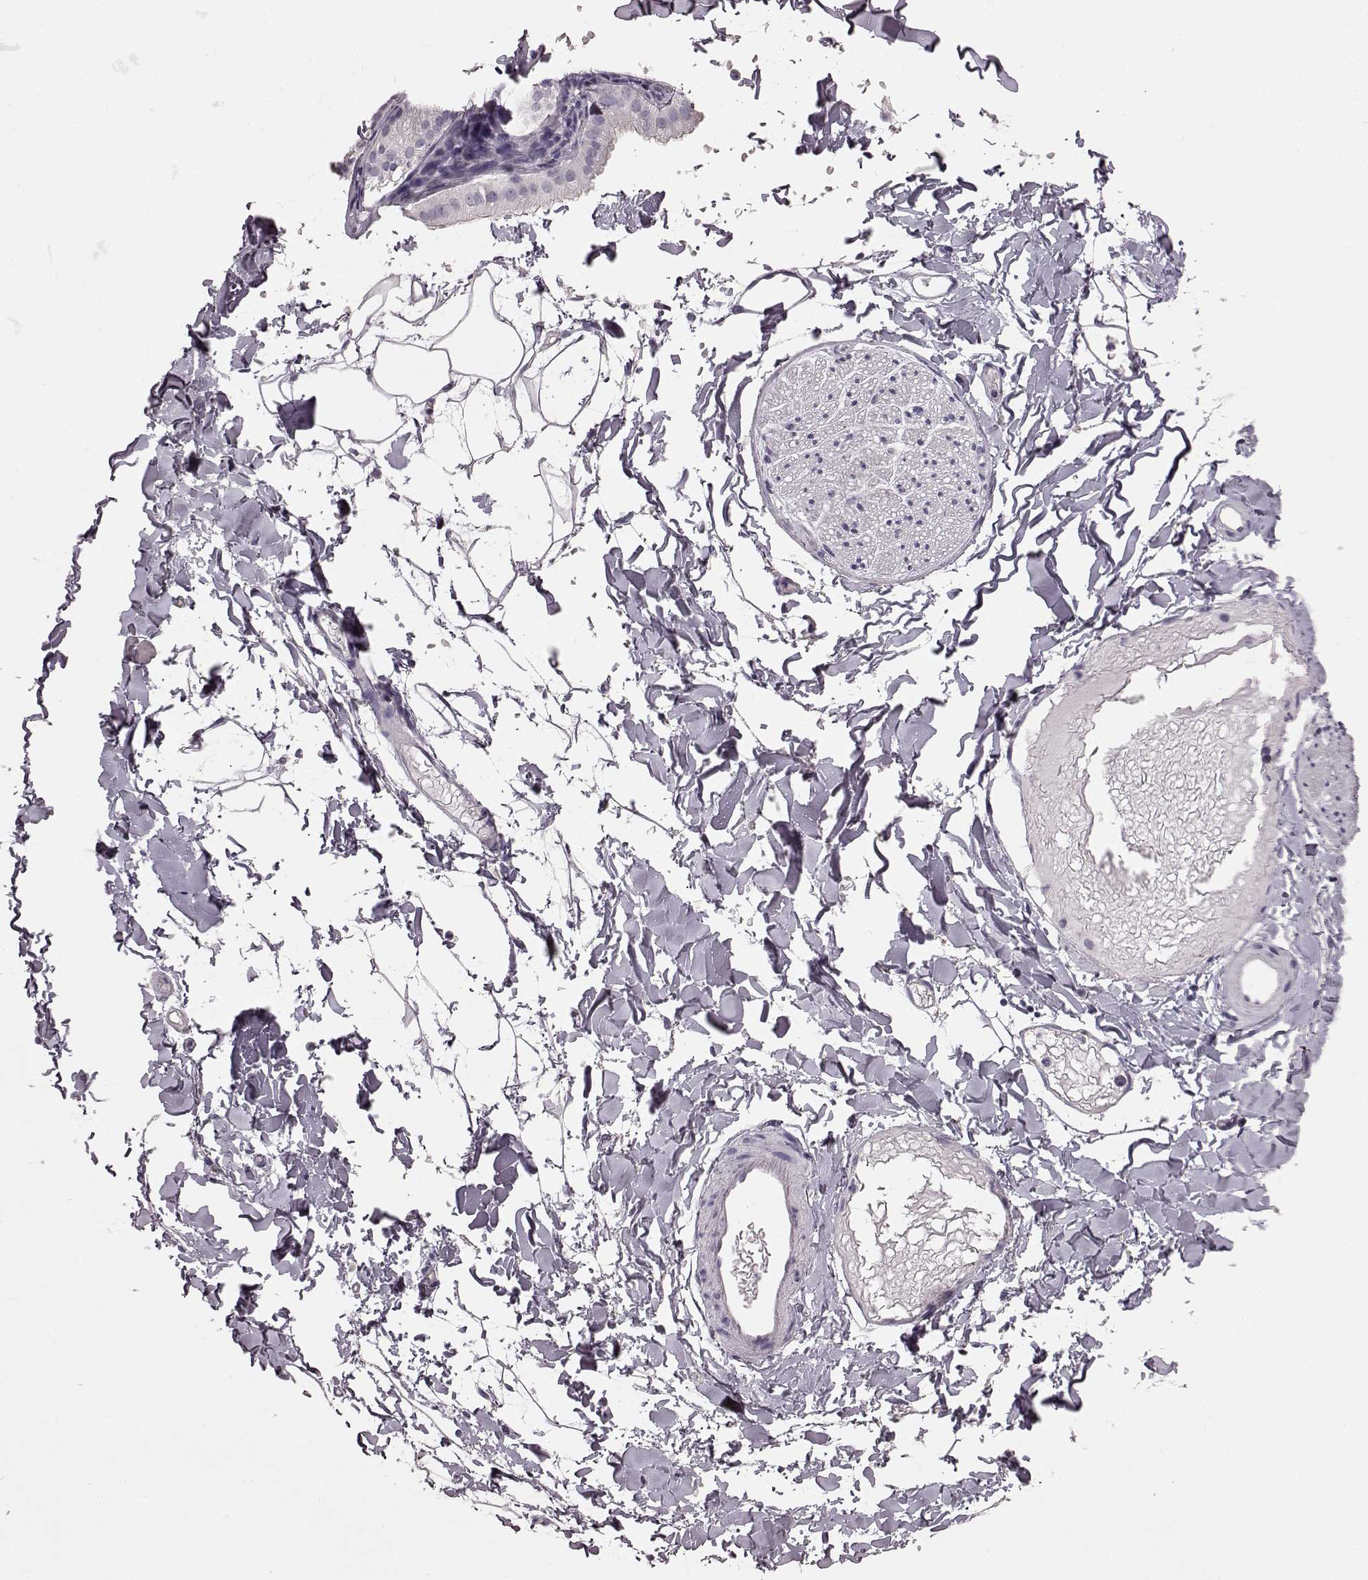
{"staining": {"intensity": "negative", "quantity": "none", "location": "none"}, "tissue": "adipose tissue", "cell_type": "Adipocytes", "image_type": "normal", "snomed": [{"axis": "morphology", "description": "Normal tissue, NOS"}, {"axis": "topography", "description": "Gallbladder"}, {"axis": "topography", "description": "Peripheral nerve tissue"}], "caption": "This is a micrograph of immunohistochemistry (IHC) staining of normal adipose tissue, which shows no positivity in adipocytes. (Brightfield microscopy of DAB immunohistochemistry at high magnification).", "gene": "SNTG1", "patient": {"sex": "female", "age": 45}}